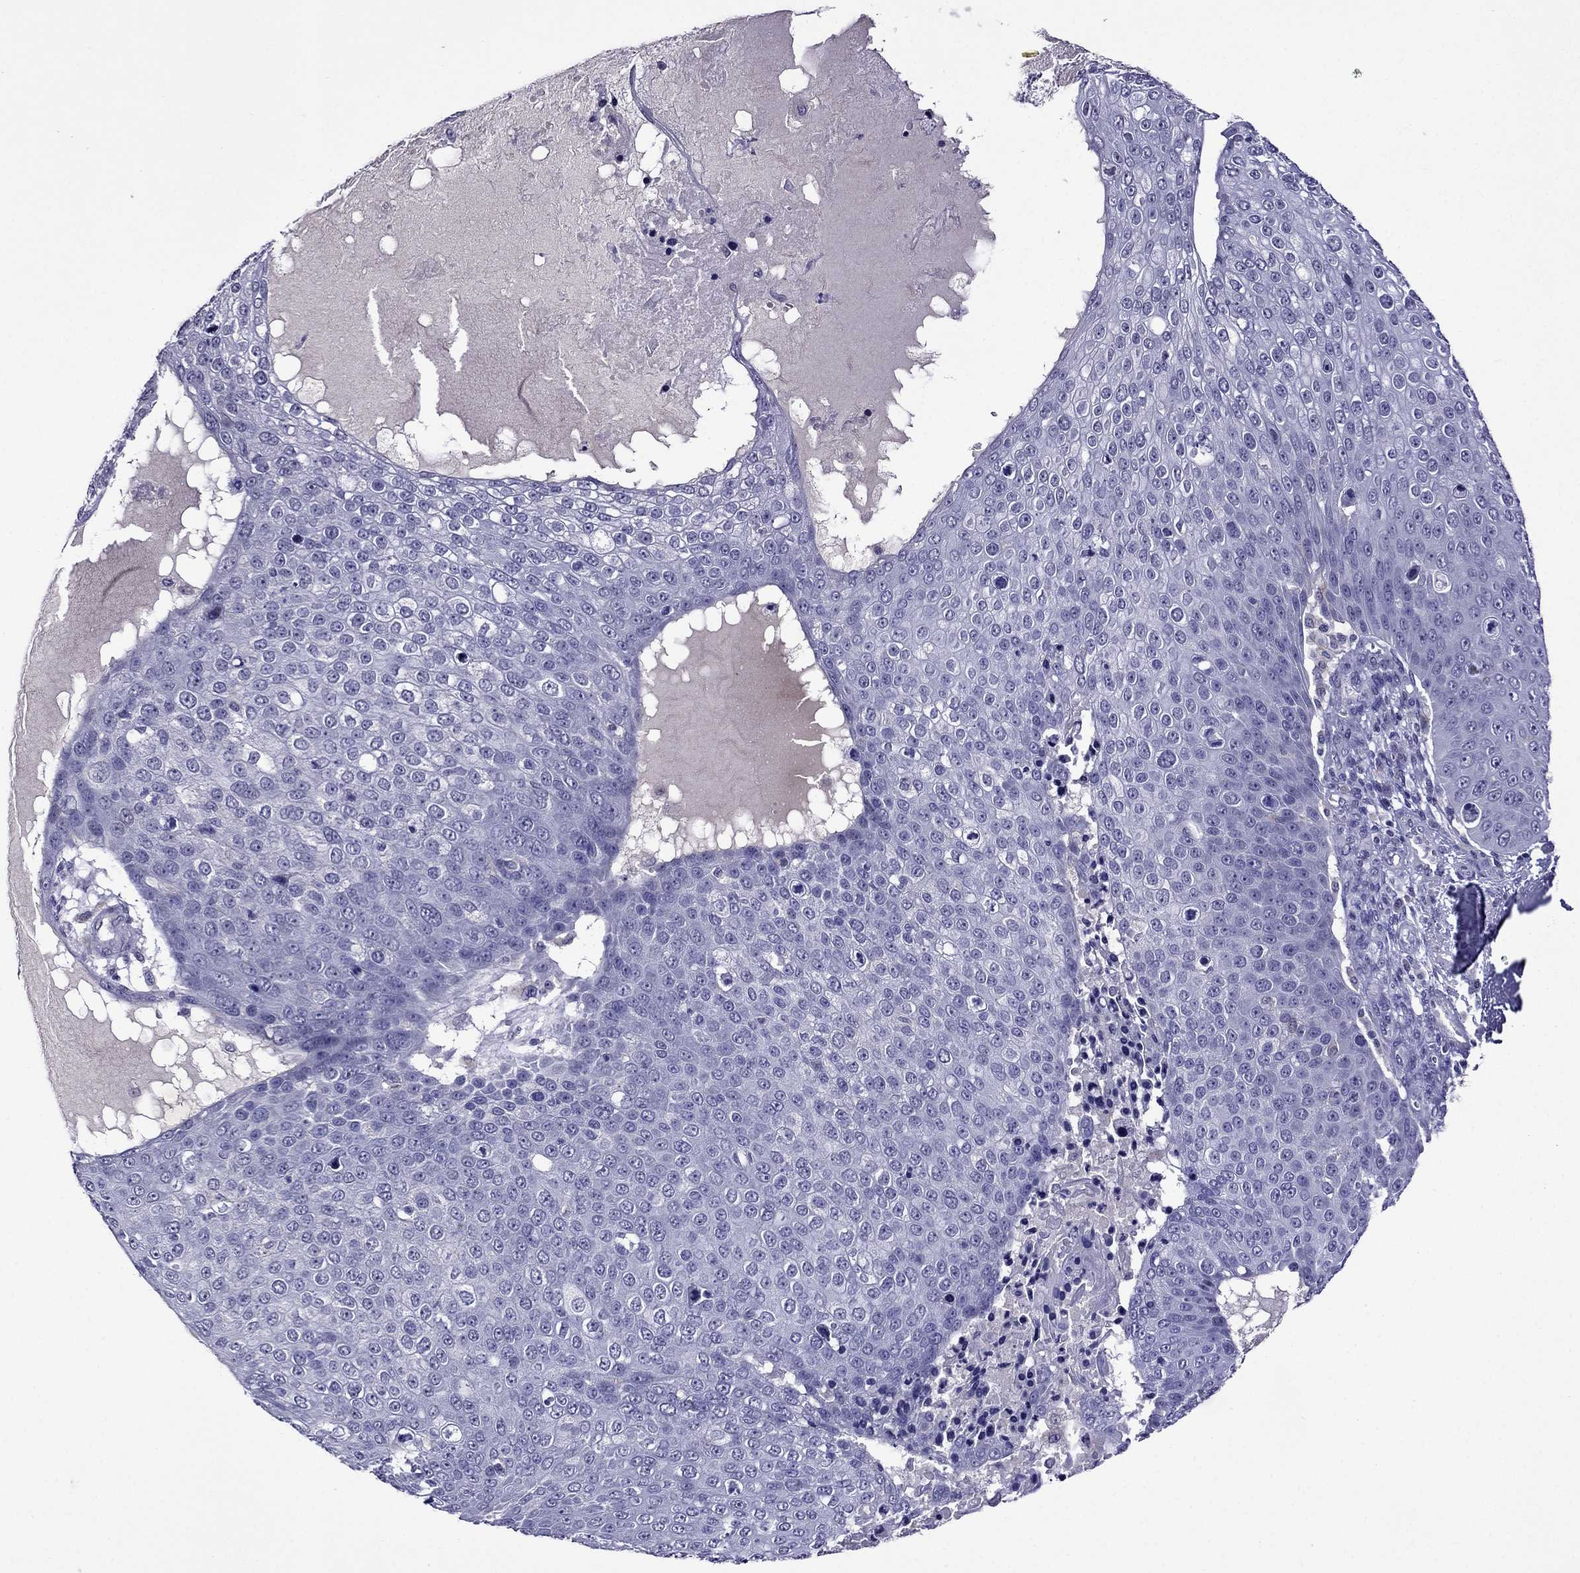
{"staining": {"intensity": "negative", "quantity": "none", "location": "none"}, "tissue": "skin cancer", "cell_type": "Tumor cells", "image_type": "cancer", "snomed": [{"axis": "morphology", "description": "Squamous cell carcinoma, NOS"}, {"axis": "topography", "description": "Skin"}], "caption": "Protein analysis of skin cancer (squamous cell carcinoma) exhibits no significant staining in tumor cells. (DAB (3,3'-diaminobenzidine) IHC with hematoxylin counter stain).", "gene": "SPTBN4", "patient": {"sex": "male", "age": 71}}